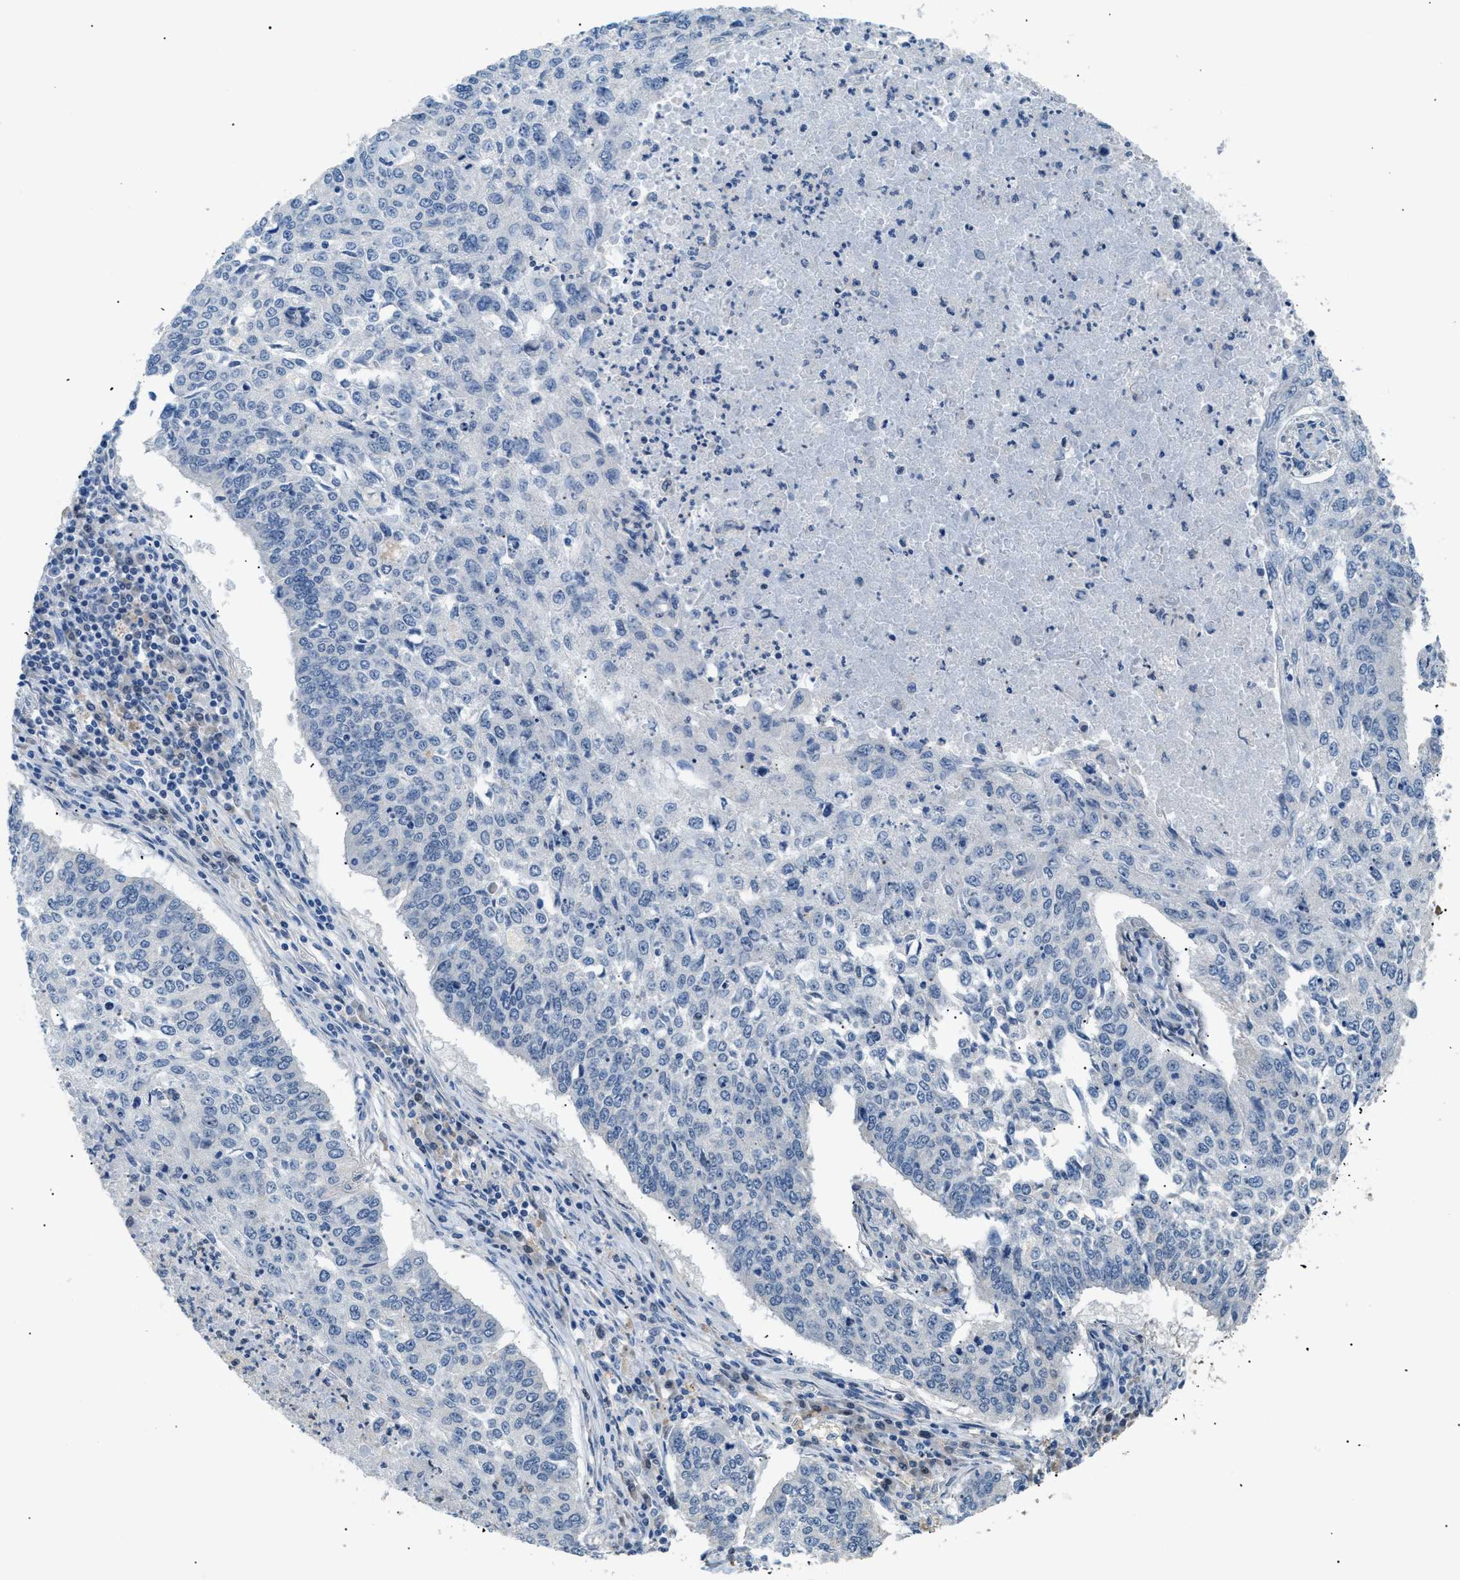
{"staining": {"intensity": "negative", "quantity": "none", "location": "none"}, "tissue": "lung cancer", "cell_type": "Tumor cells", "image_type": "cancer", "snomed": [{"axis": "morphology", "description": "Normal tissue, NOS"}, {"axis": "morphology", "description": "Squamous cell carcinoma, NOS"}, {"axis": "topography", "description": "Cartilage tissue"}, {"axis": "topography", "description": "Bronchus"}, {"axis": "topography", "description": "Lung"}], "caption": "Tumor cells are negative for brown protein staining in lung cancer.", "gene": "AKR1A1", "patient": {"sex": "female", "age": 49}}